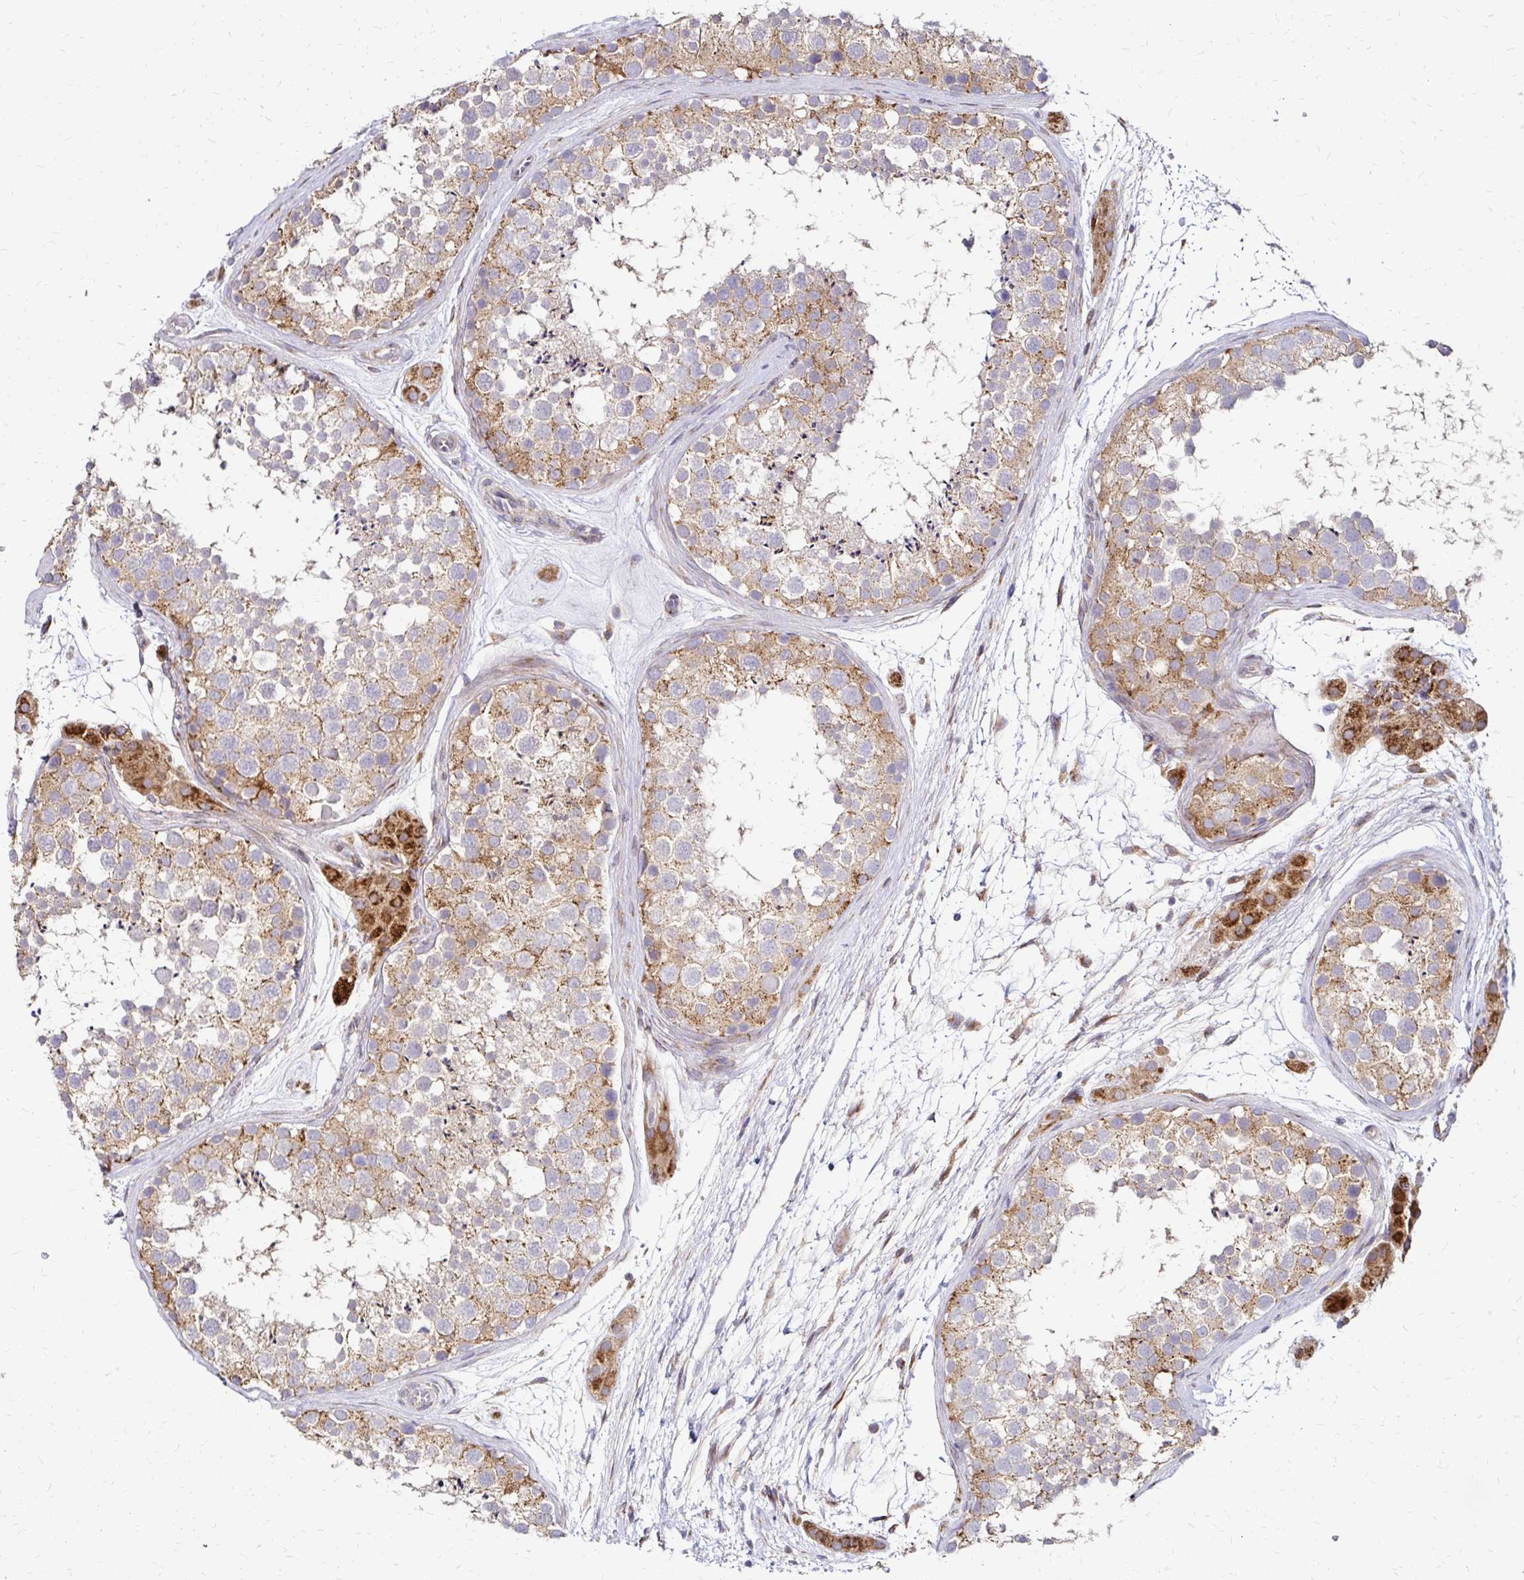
{"staining": {"intensity": "moderate", "quantity": "25%-75%", "location": "cytoplasmic/membranous"}, "tissue": "testis", "cell_type": "Cells in seminiferous ducts", "image_type": "normal", "snomed": [{"axis": "morphology", "description": "Normal tissue, NOS"}, {"axis": "topography", "description": "Testis"}], "caption": "This micrograph demonstrates IHC staining of unremarkable testis, with medium moderate cytoplasmic/membranous staining in approximately 25%-75% of cells in seminiferous ducts.", "gene": "IDUA", "patient": {"sex": "male", "age": 41}}